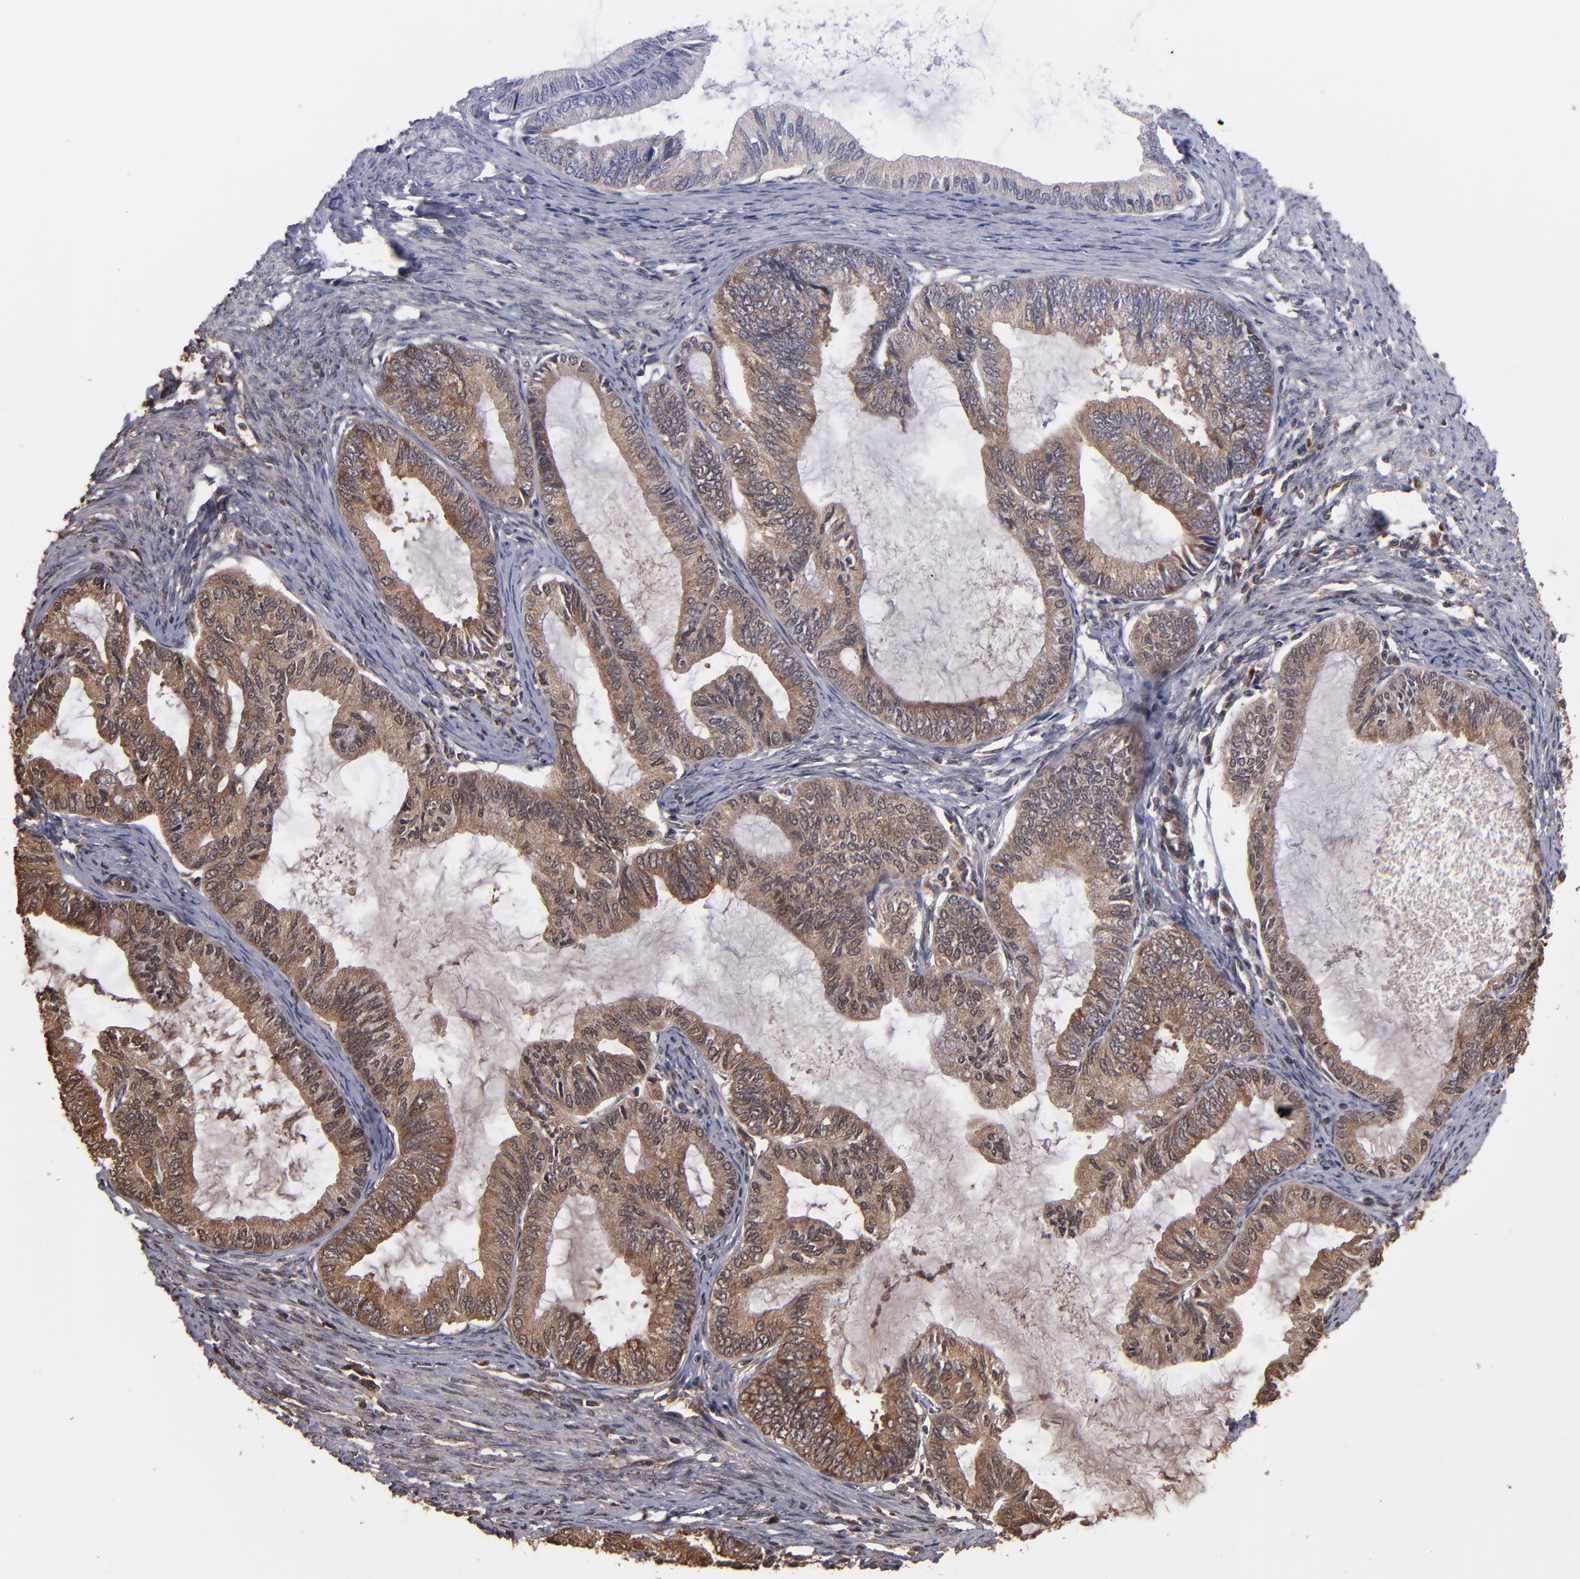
{"staining": {"intensity": "moderate", "quantity": ">75%", "location": "cytoplasmic/membranous"}, "tissue": "endometrial cancer", "cell_type": "Tumor cells", "image_type": "cancer", "snomed": [{"axis": "morphology", "description": "Adenocarcinoma, NOS"}, {"axis": "topography", "description": "Endometrium"}], "caption": "A high-resolution photomicrograph shows immunohistochemistry staining of adenocarcinoma (endometrial), which reveals moderate cytoplasmic/membranous positivity in approximately >75% of tumor cells.", "gene": "NFE2L2", "patient": {"sex": "female", "age": 86}}